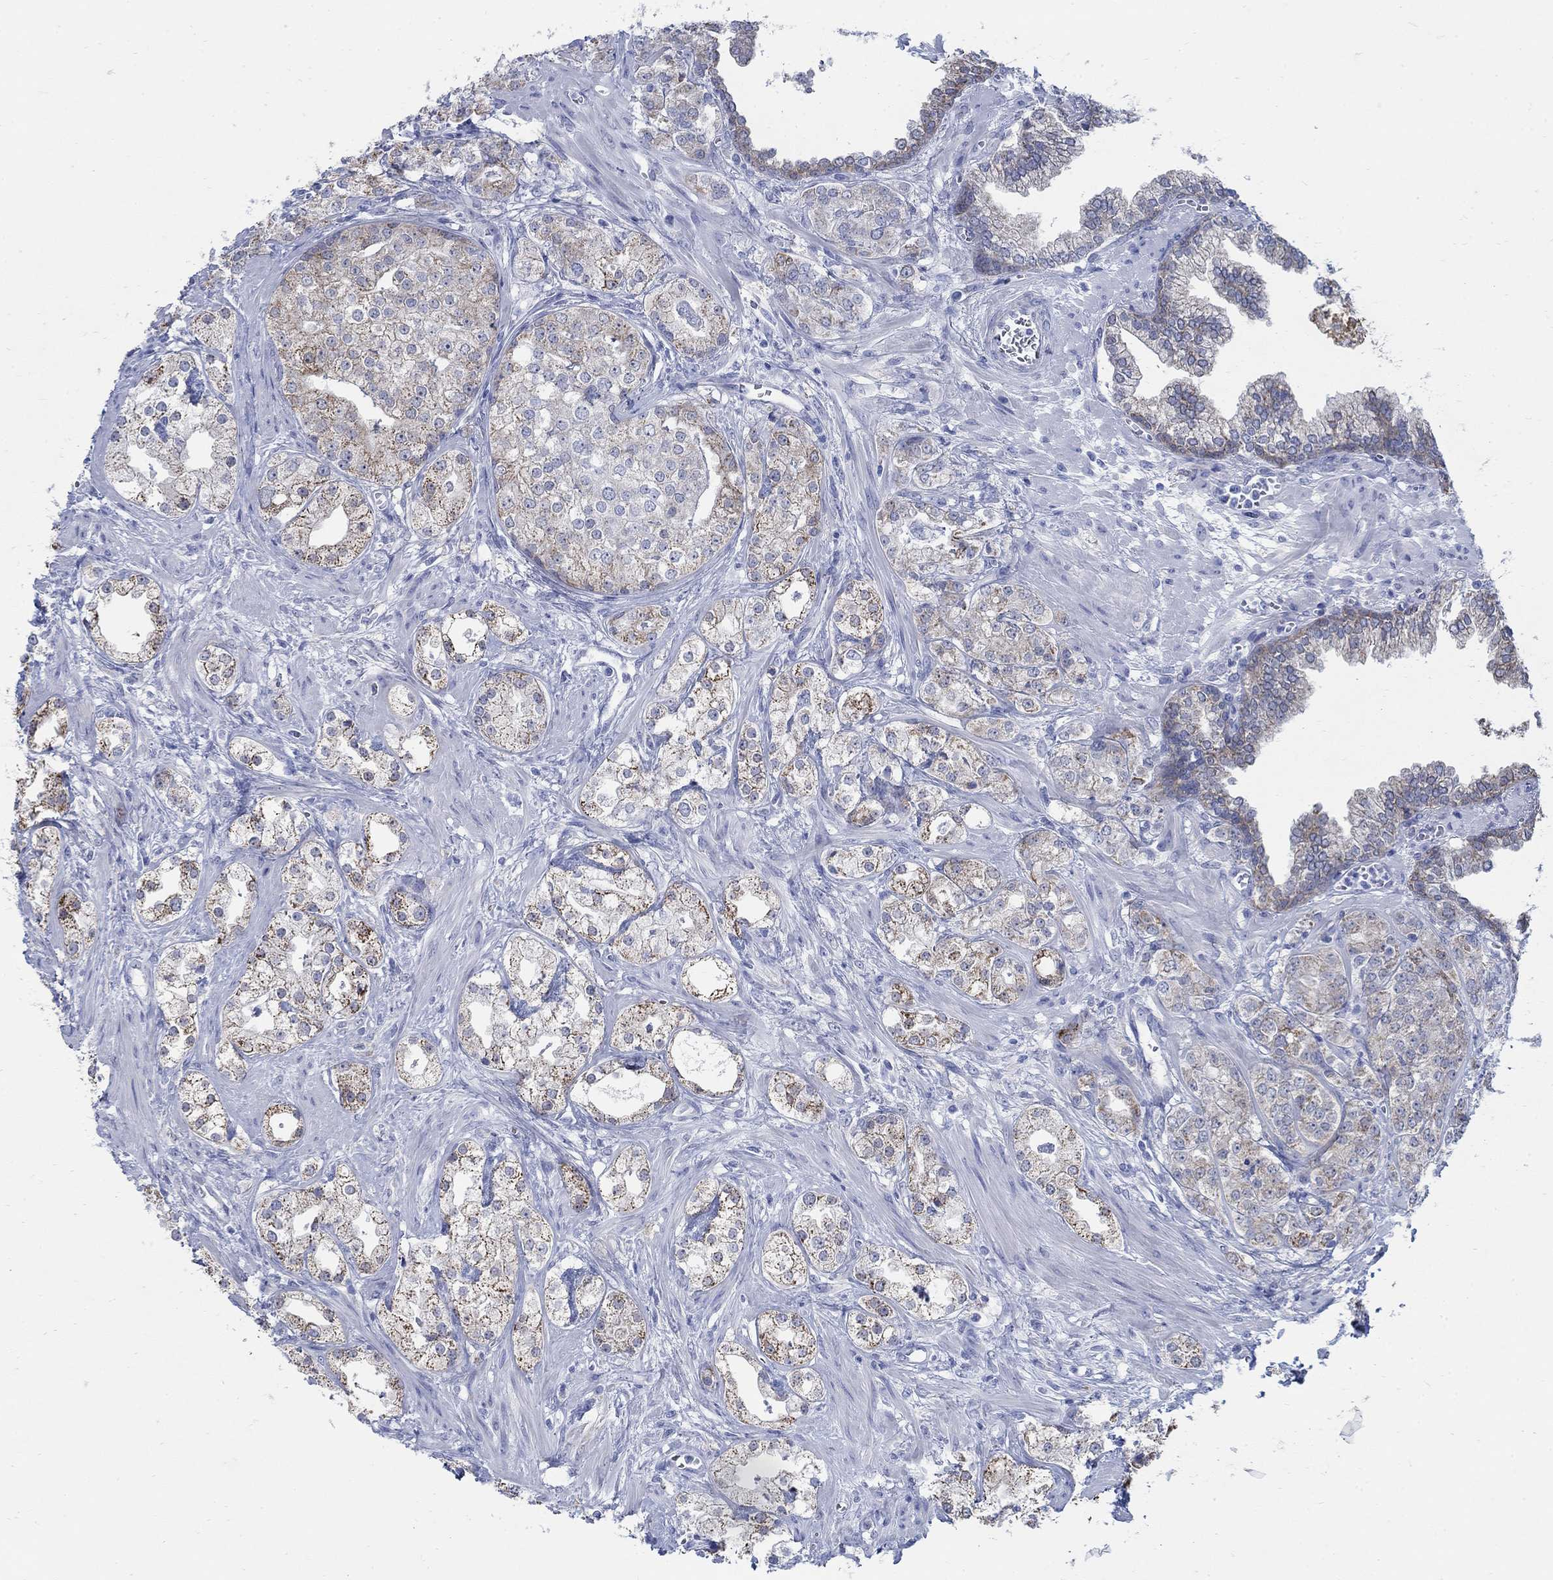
{"staining": {"intensity": "strong", "quantity": "<25%", "location": "cytoplasmic/membranous"}, "tissue": "prostate cancer", "cell_type": "Tumor cells", "image_type": "cancer", "snomed": [{"axis": "morphology", "description": "Adenocarcinoma, NOS"}, {"axis": "topography", "description": "Prostate and seminal vesicle, NOS"}, {"axis": "topography", "description": "Prostate"}], "caption": "Prostate cancer (adenocarcinoma) stained for a protein (brown) exhibits strong cytoplasmic/membranous positive positivity in about <25% of tumor cells.", "gene": "ZDHHC14", "patient": {"sex": "male", "age": 62}}